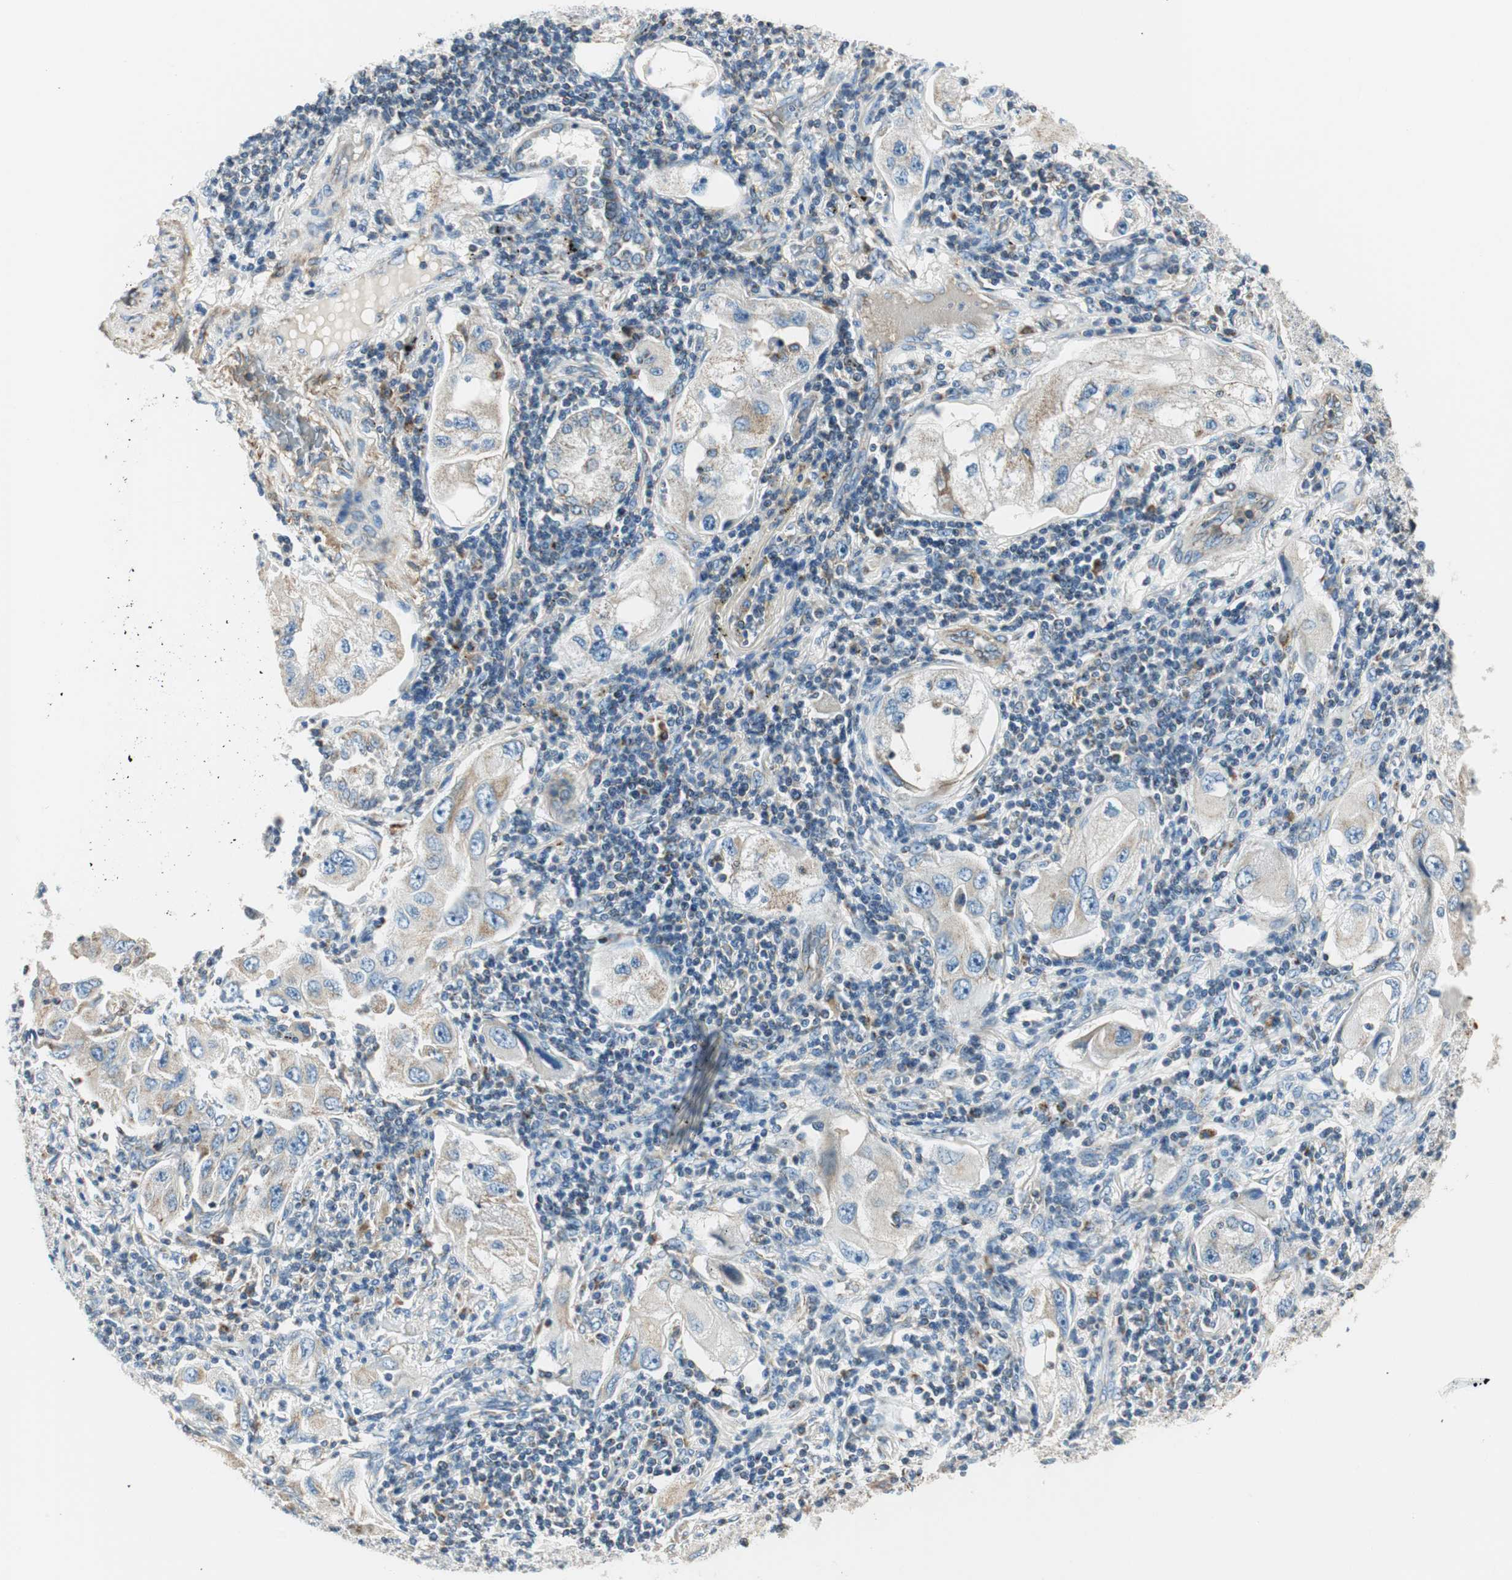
{"staining": {"intensity": "weak", "quantity": "25%-75%", "location": "cytoplasmic/membranous"}, "tissue": "lung cancer", "cell_type": "Tumor cells", "image_type": "cancer", "snomed": [{"axis": "morphology", "description": "Adenocarcinoma, NOS"}, {"axis": "topography", "description": "Lung"}], "caption": "Weak cytoplasmic/membranous staining is present in approximately 25%-75% of tumor cells in lung cancer. The staining was performed using DAB (3,3'-diaminobenzidine) to visualize the protein expression in brown, while the nuclei were stained in blue with hematoxylin (Magnification: 20x).", "gene": "RORB", "patient": {"sex": "female", "age": 65}}